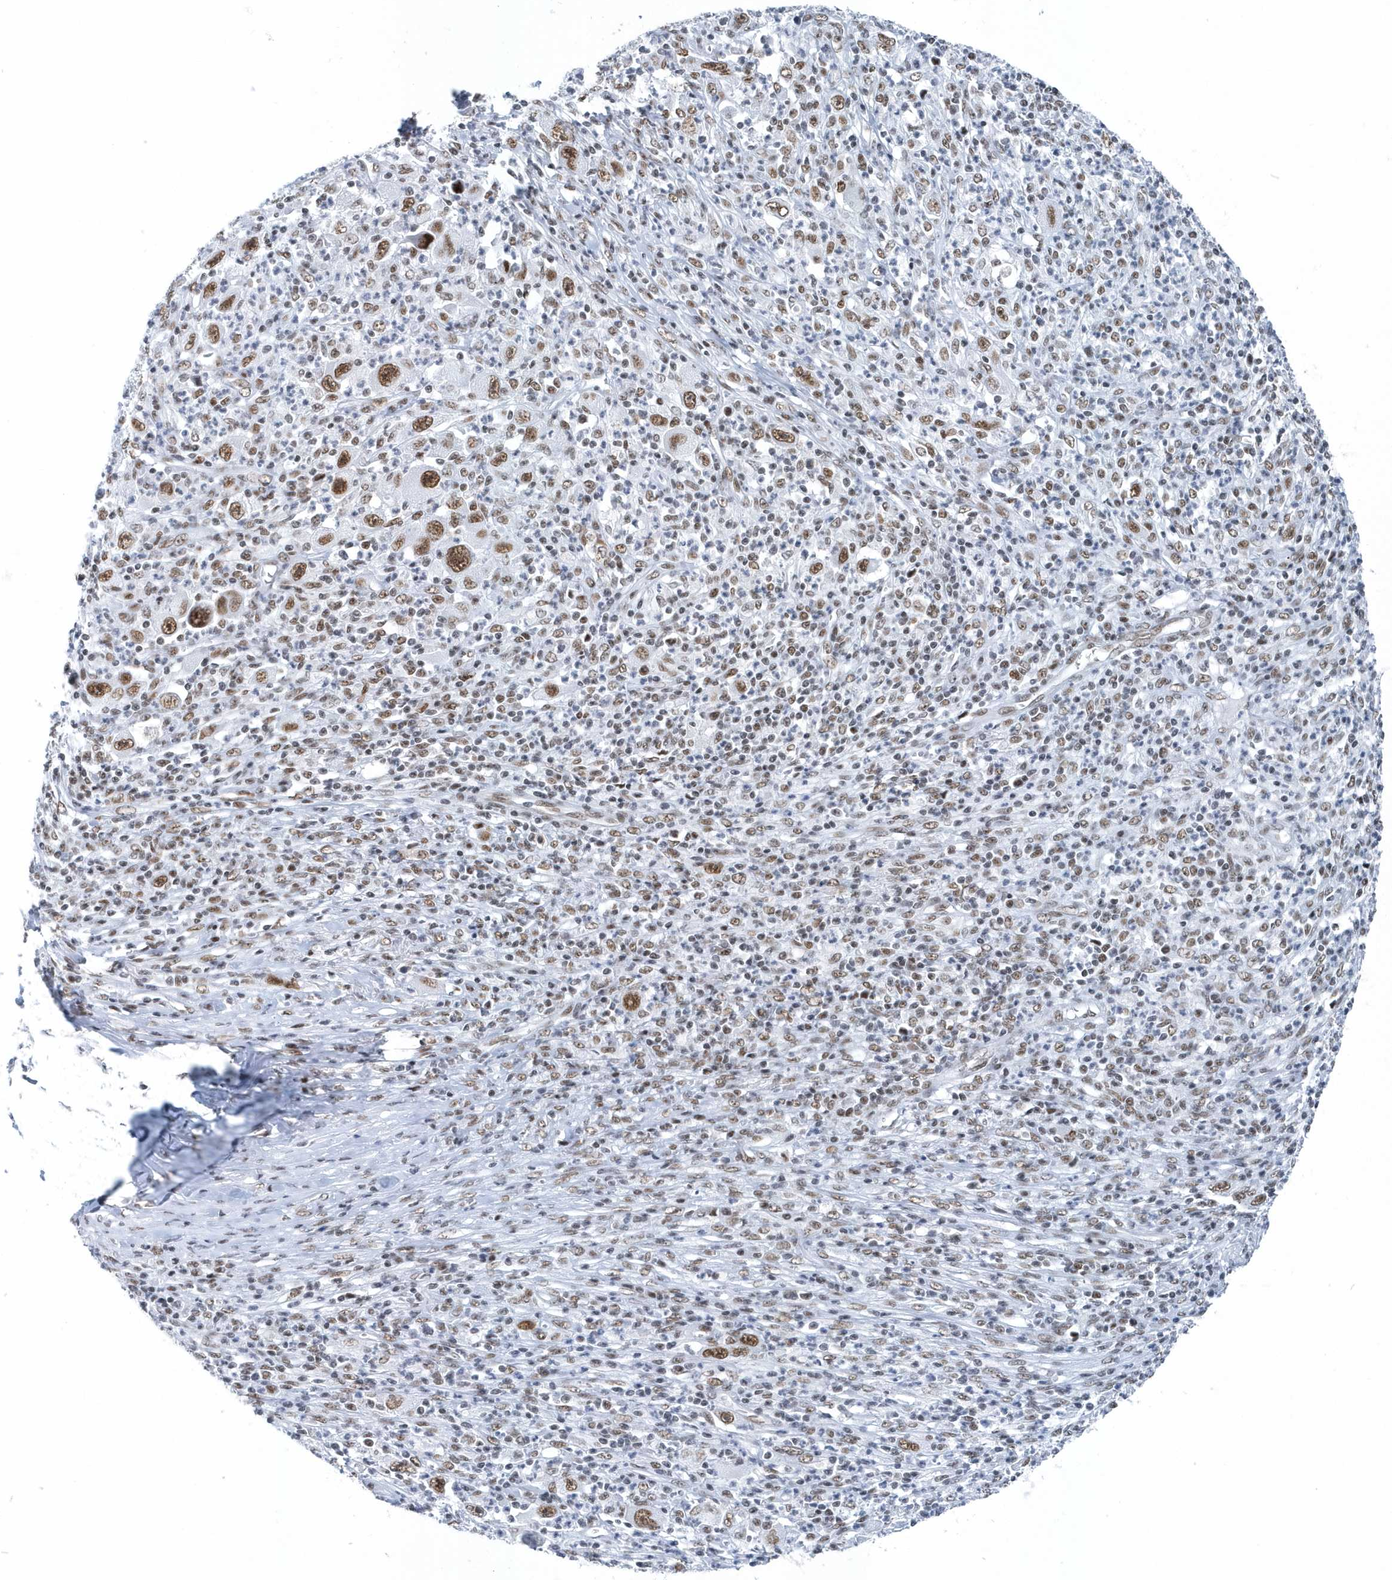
{"staining": {"intensity": "moderate", "quantity": ">75%", "location": "nuclear"}, "tissue": "melanoma", "cell_type": "Tumor cells", "image_type": "cancer", "snomed": [{"axis": "morphology", "description": "Malignant melanoma, Metastatic site"}, {"axis": "topography", "description": "Skin"}], "caption": "Melanoma stained for a protein displays moderate nuclear positivity in tumor cells.", "gene": "FIP1L1", "patient": {"sex": "female", "age": 56}}